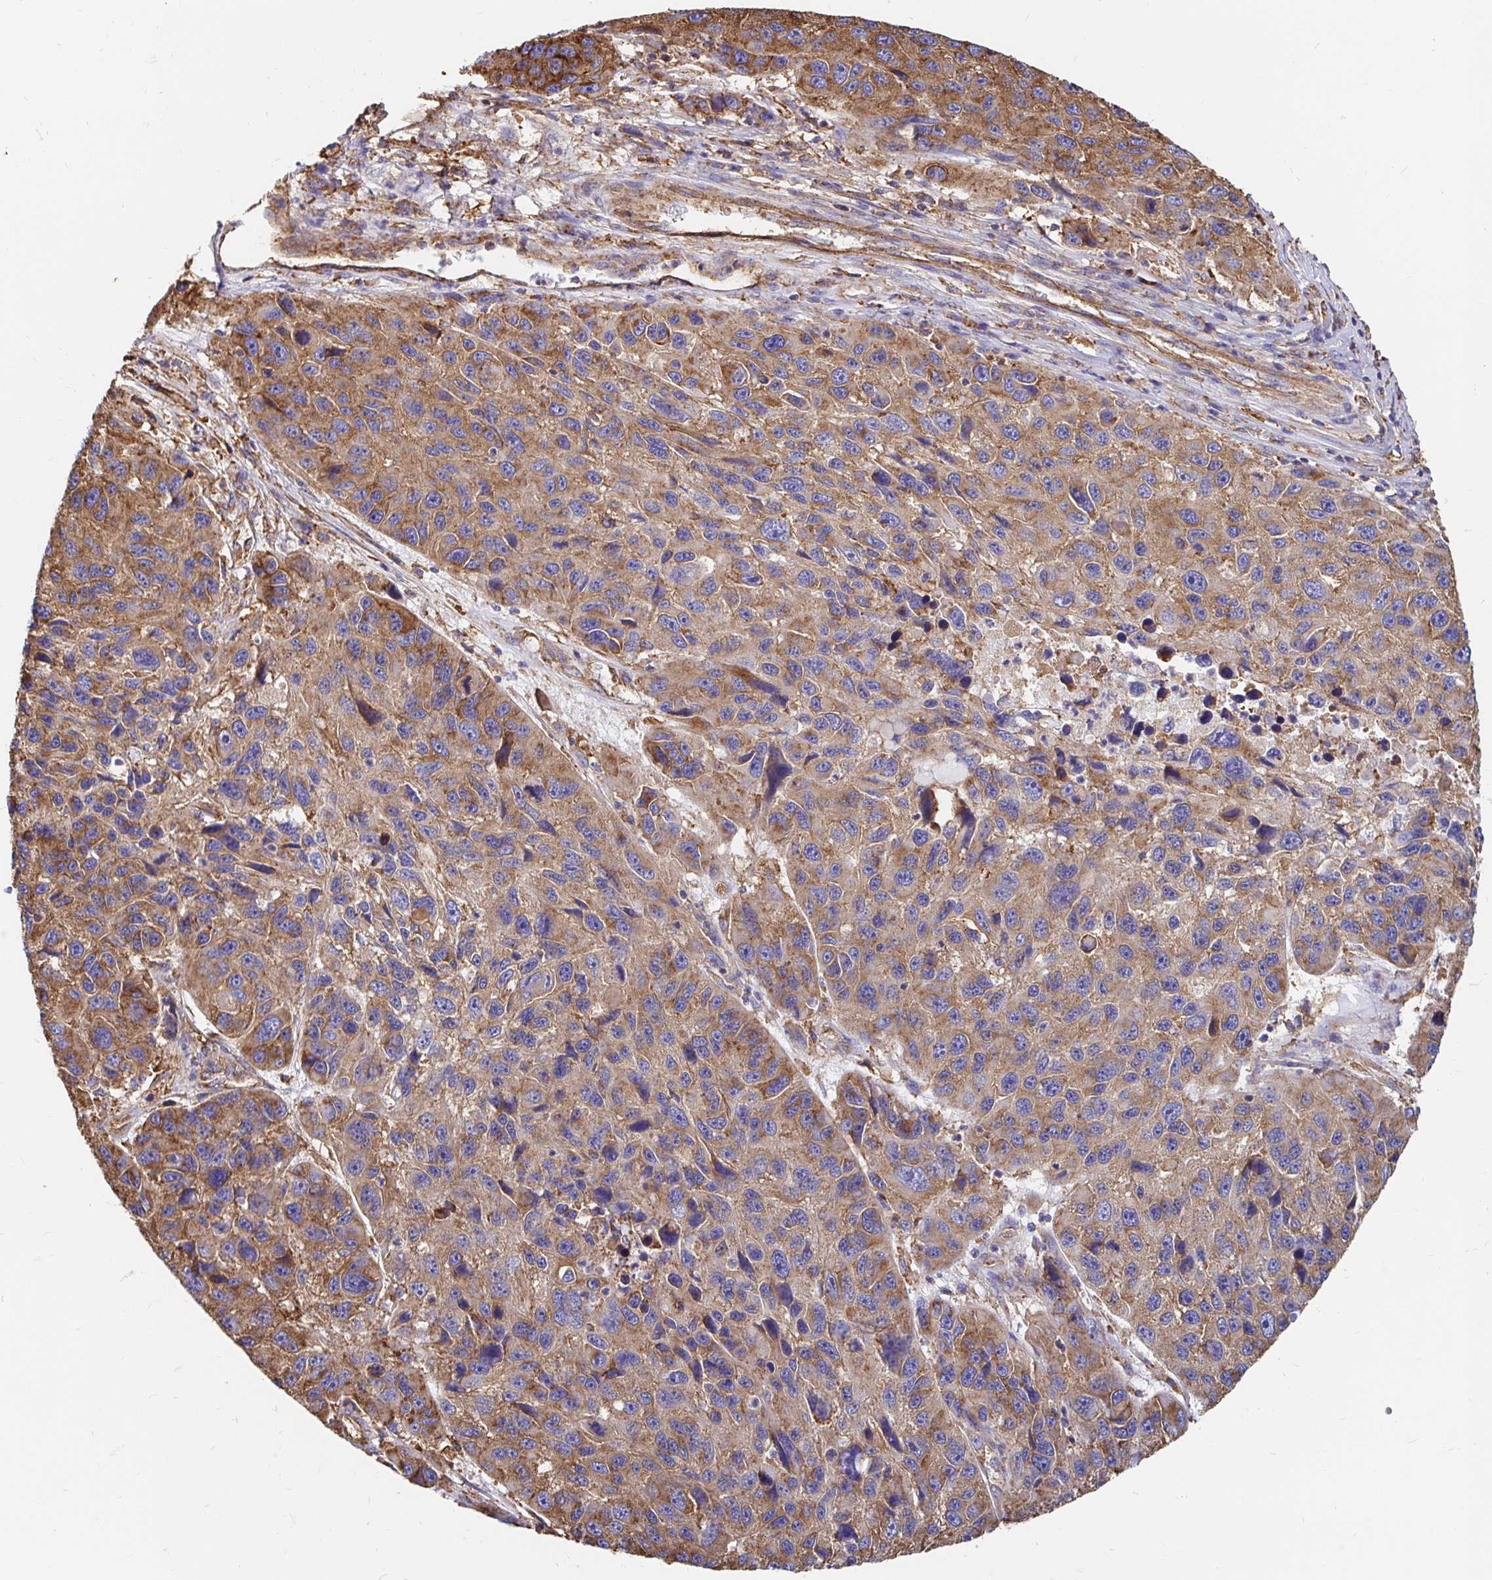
{"staining": {"intensity": "moderate", "quantity": ">75%", "location": "cytoplasmic/membranous"}, "tissue": "melanoma", "cell_type": "Tumor cells", "image_type": "cancer", "snomed": [{"axis": "morphology", "description": "Malignant melanoma, NOS"}, {"axis": "topography", "description": "Skin"}], "caption": "Immunohistochemical staining of malignant melanoma exhibits medium levels of moderate cytoplasmic/membranous protein staining in about >75% of tumor cells.", "gene": "CLTC", "patient": {"sex": "male", "age": 53}}